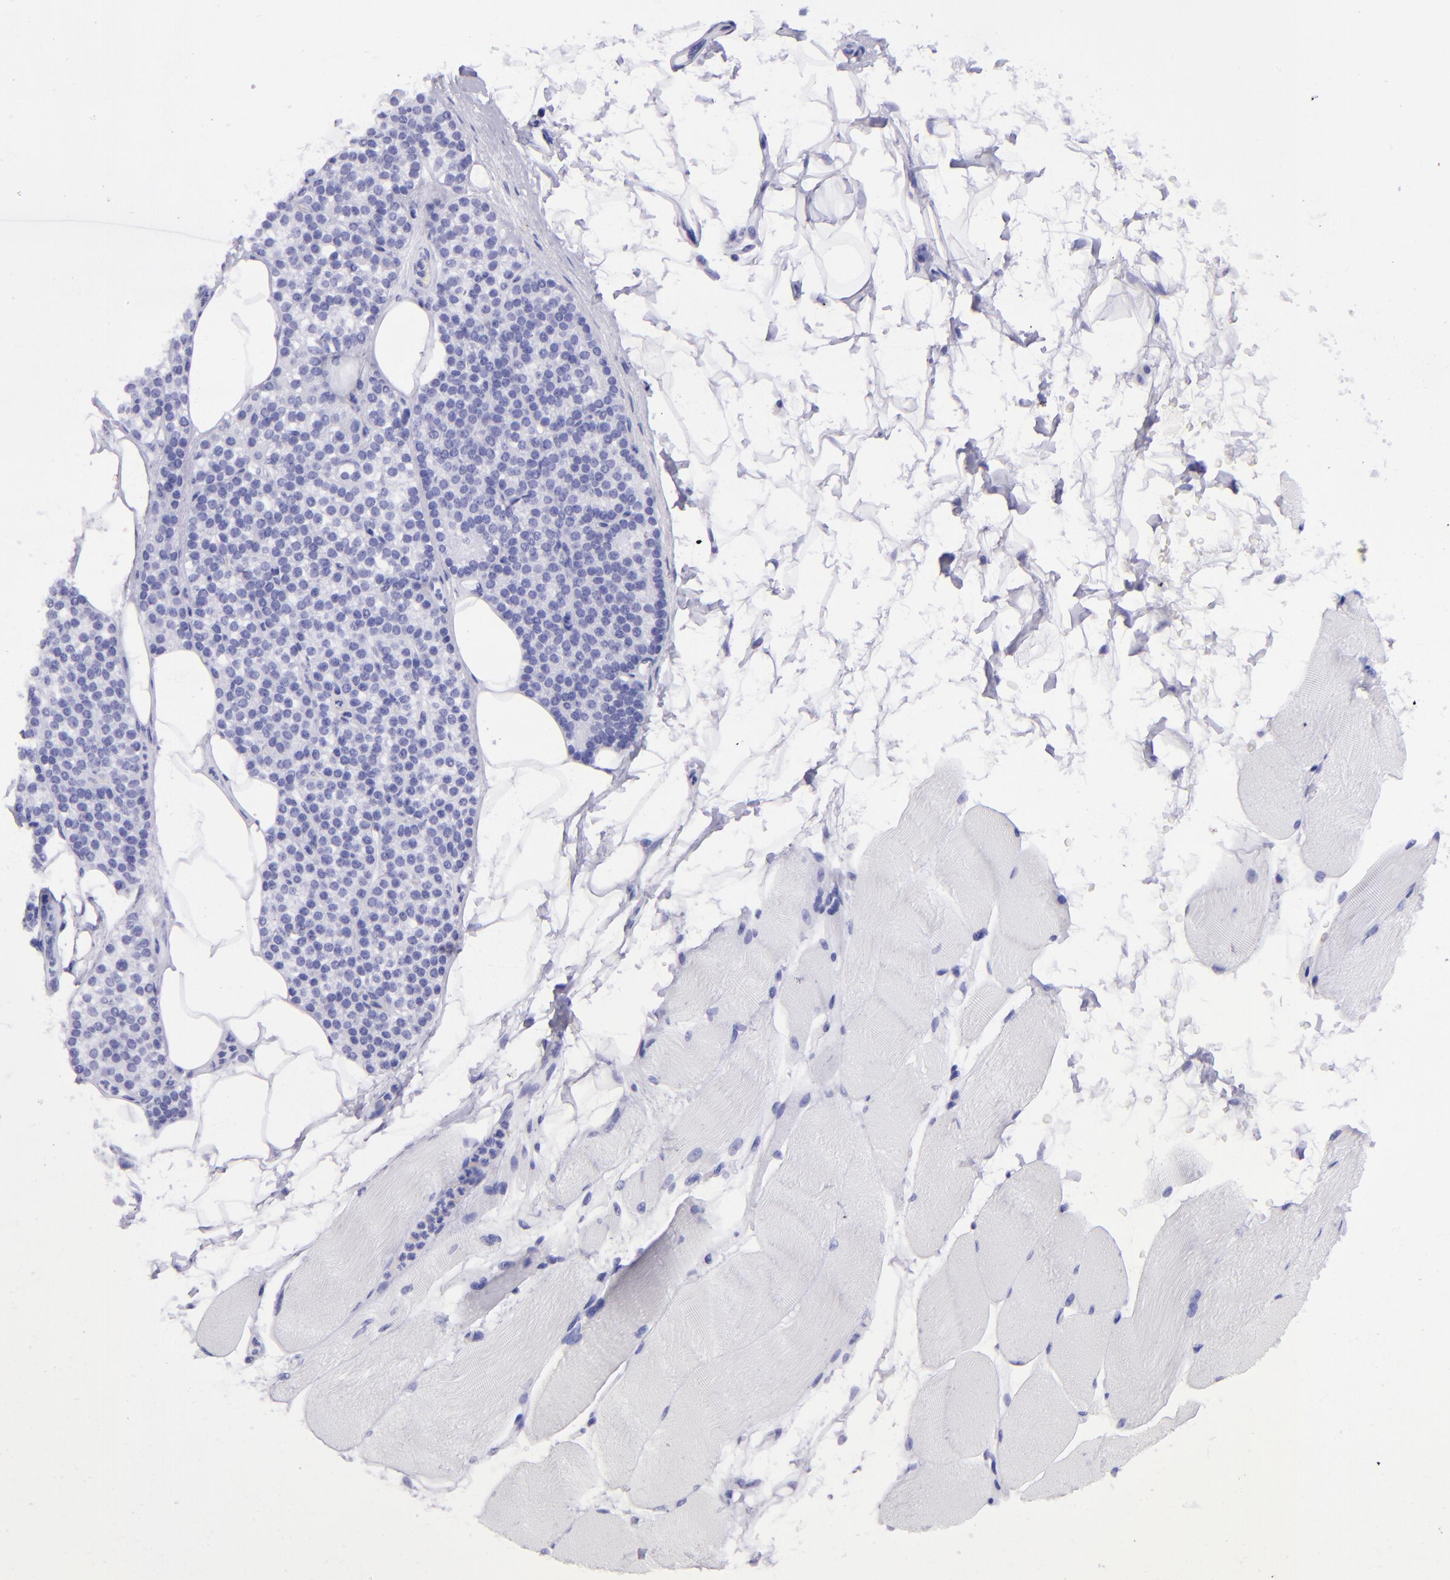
{"staining": {"intensity": "negative", "quantity": "none", "location": "none"}, "tissue": "skeletal muscle", "cell_type": "Myocytes", "image_type": "normal", "snomed": [{"axis": "morphology", "description": "Normal tissue, NOS"}, {"axis": "topography", "description": "Skeletal muscle"}, {"axis": "topography", "description": "Parathyroid gland"}], "caption": "An immunohistochemistry (IHC) photomicrograph of unremarkable skeletal muscle is shown. There is no staining in myocytes of skeletal muscle.", "gene": "TYRP1", "patient": {"sex": "female", "age": 37}}